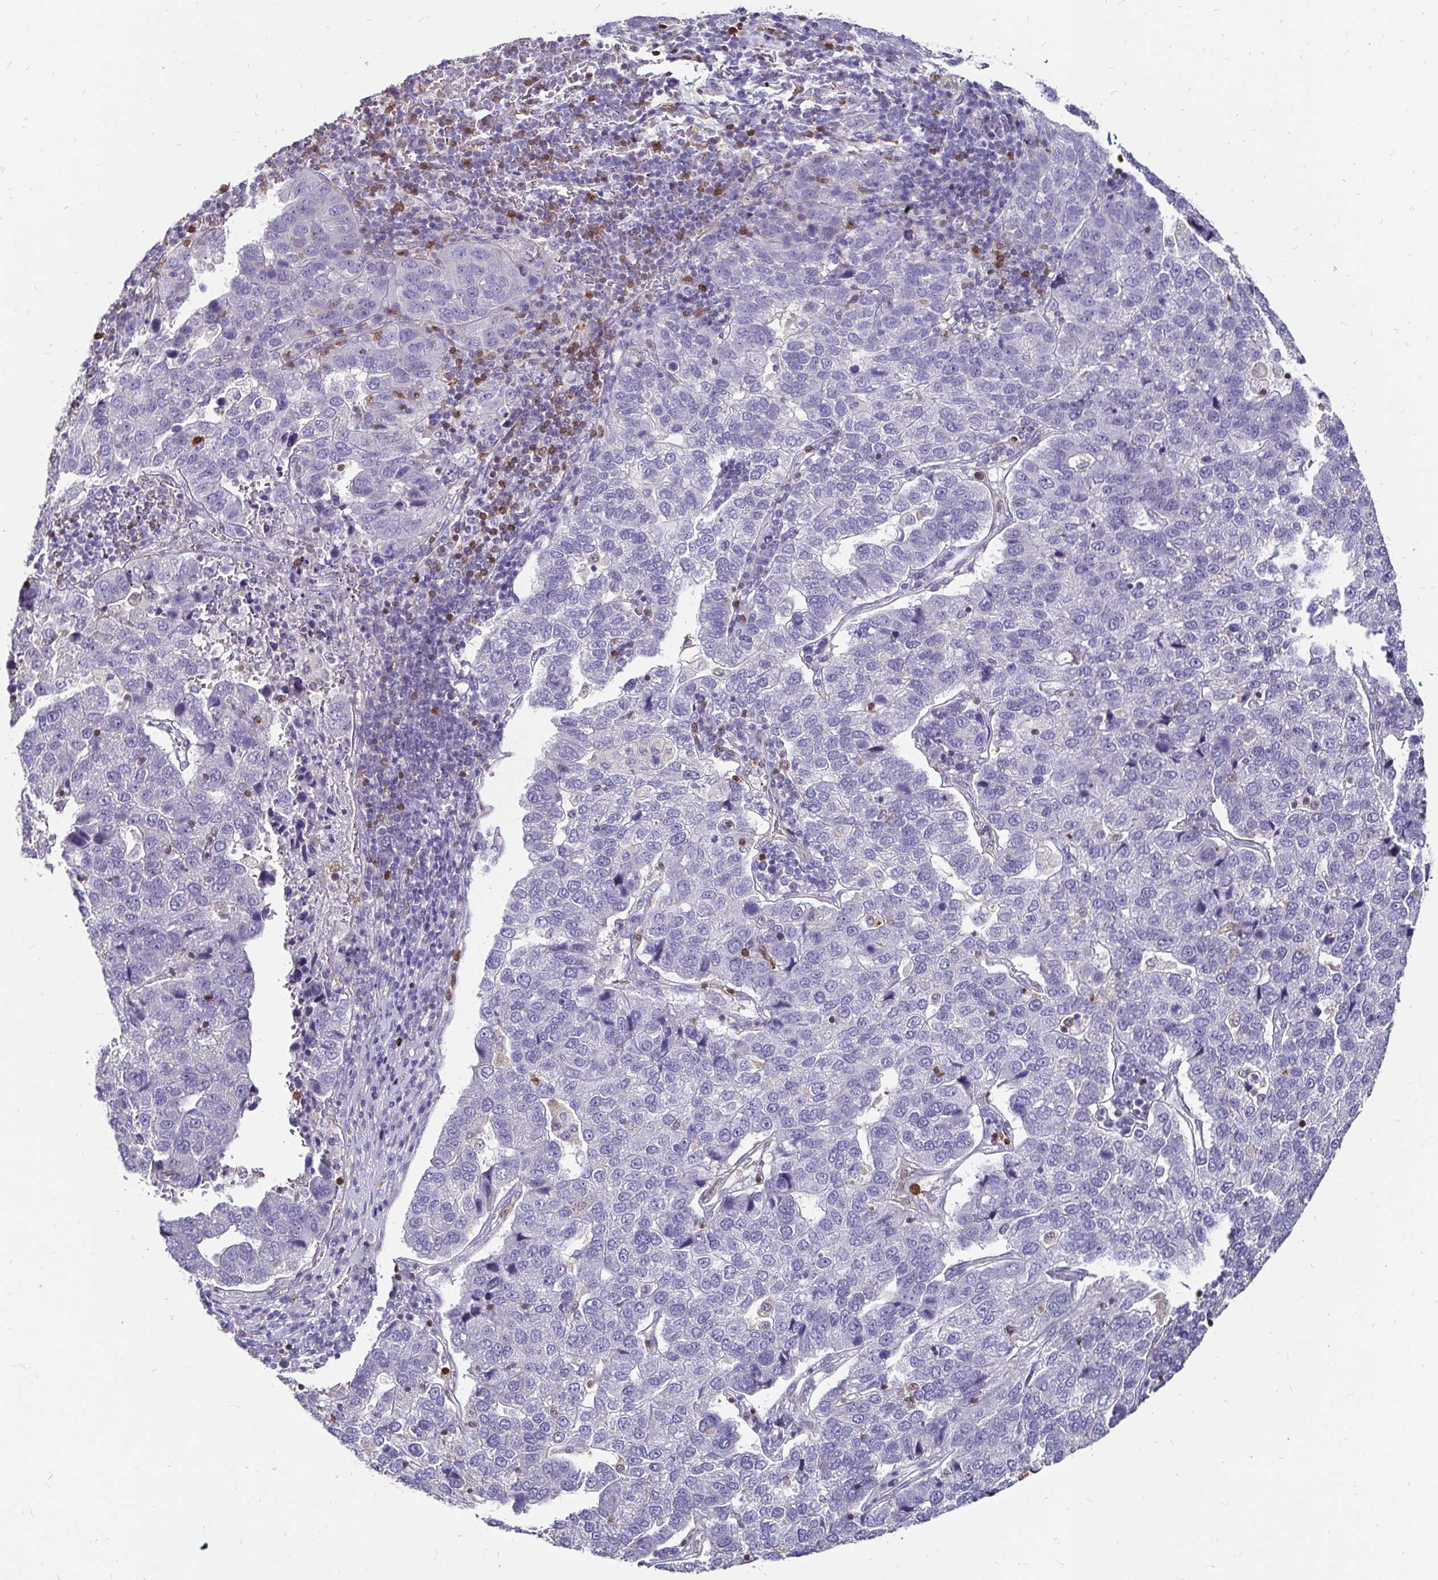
{"staining": {"intensity": "negative", "quantity": "none", "location": "none"}, "tissue": "pancreatic cancer", "cell_type": "Tumor cells", "image_type": "cancer", "snomed": [{"axis": "morphology", "description": "Adenocarcinoma, NOS"}, {"axis": "topography", "description": "Pancreas"}], "caption": "An image of adenocarcinoma (pancreatic) stained for a protein demonstrates no brown staining in tumor cells.", "gene": "ZFP1", "patient": {"sex": "female", "age": 61}}